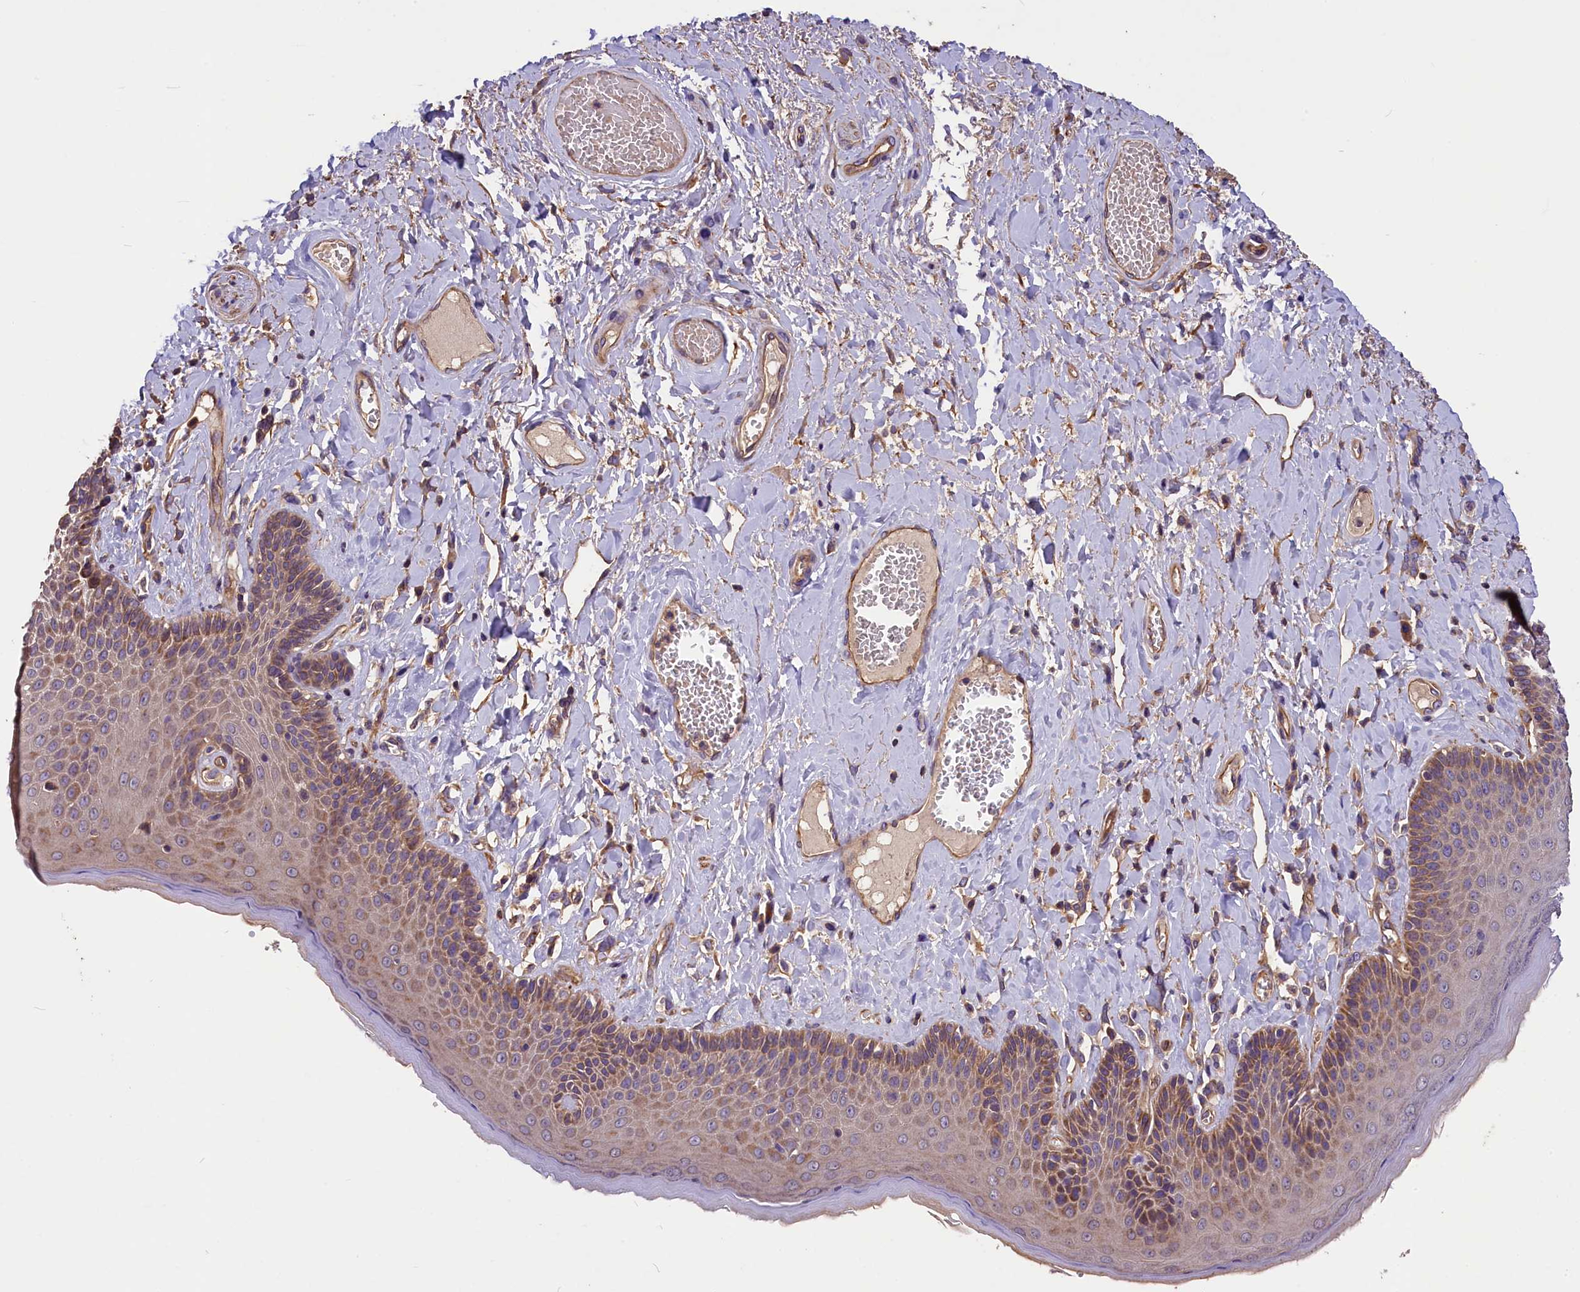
{"staining": {"intensity": "moderate", "quantity": "25%-75%", "location": "cytoplasmic/membranous"}, "tissue": "skin", "cell_type": "Epidermal cells", "image_type": "normal", "snomed": [{"axis": "morphology", "description": "Normal tissue, NOS"}, {"axis": "topography", "description": "Anal"}], "caption": "A photomicrograph showing moderate cytoplasmic/membranous positivity in approximately 25%-75% of epidermal cells in benign skin, as visualized by brown immunohistochemical staining.", "gene": "ERMARD", "patient": {"sex": "male", "age": 69}}